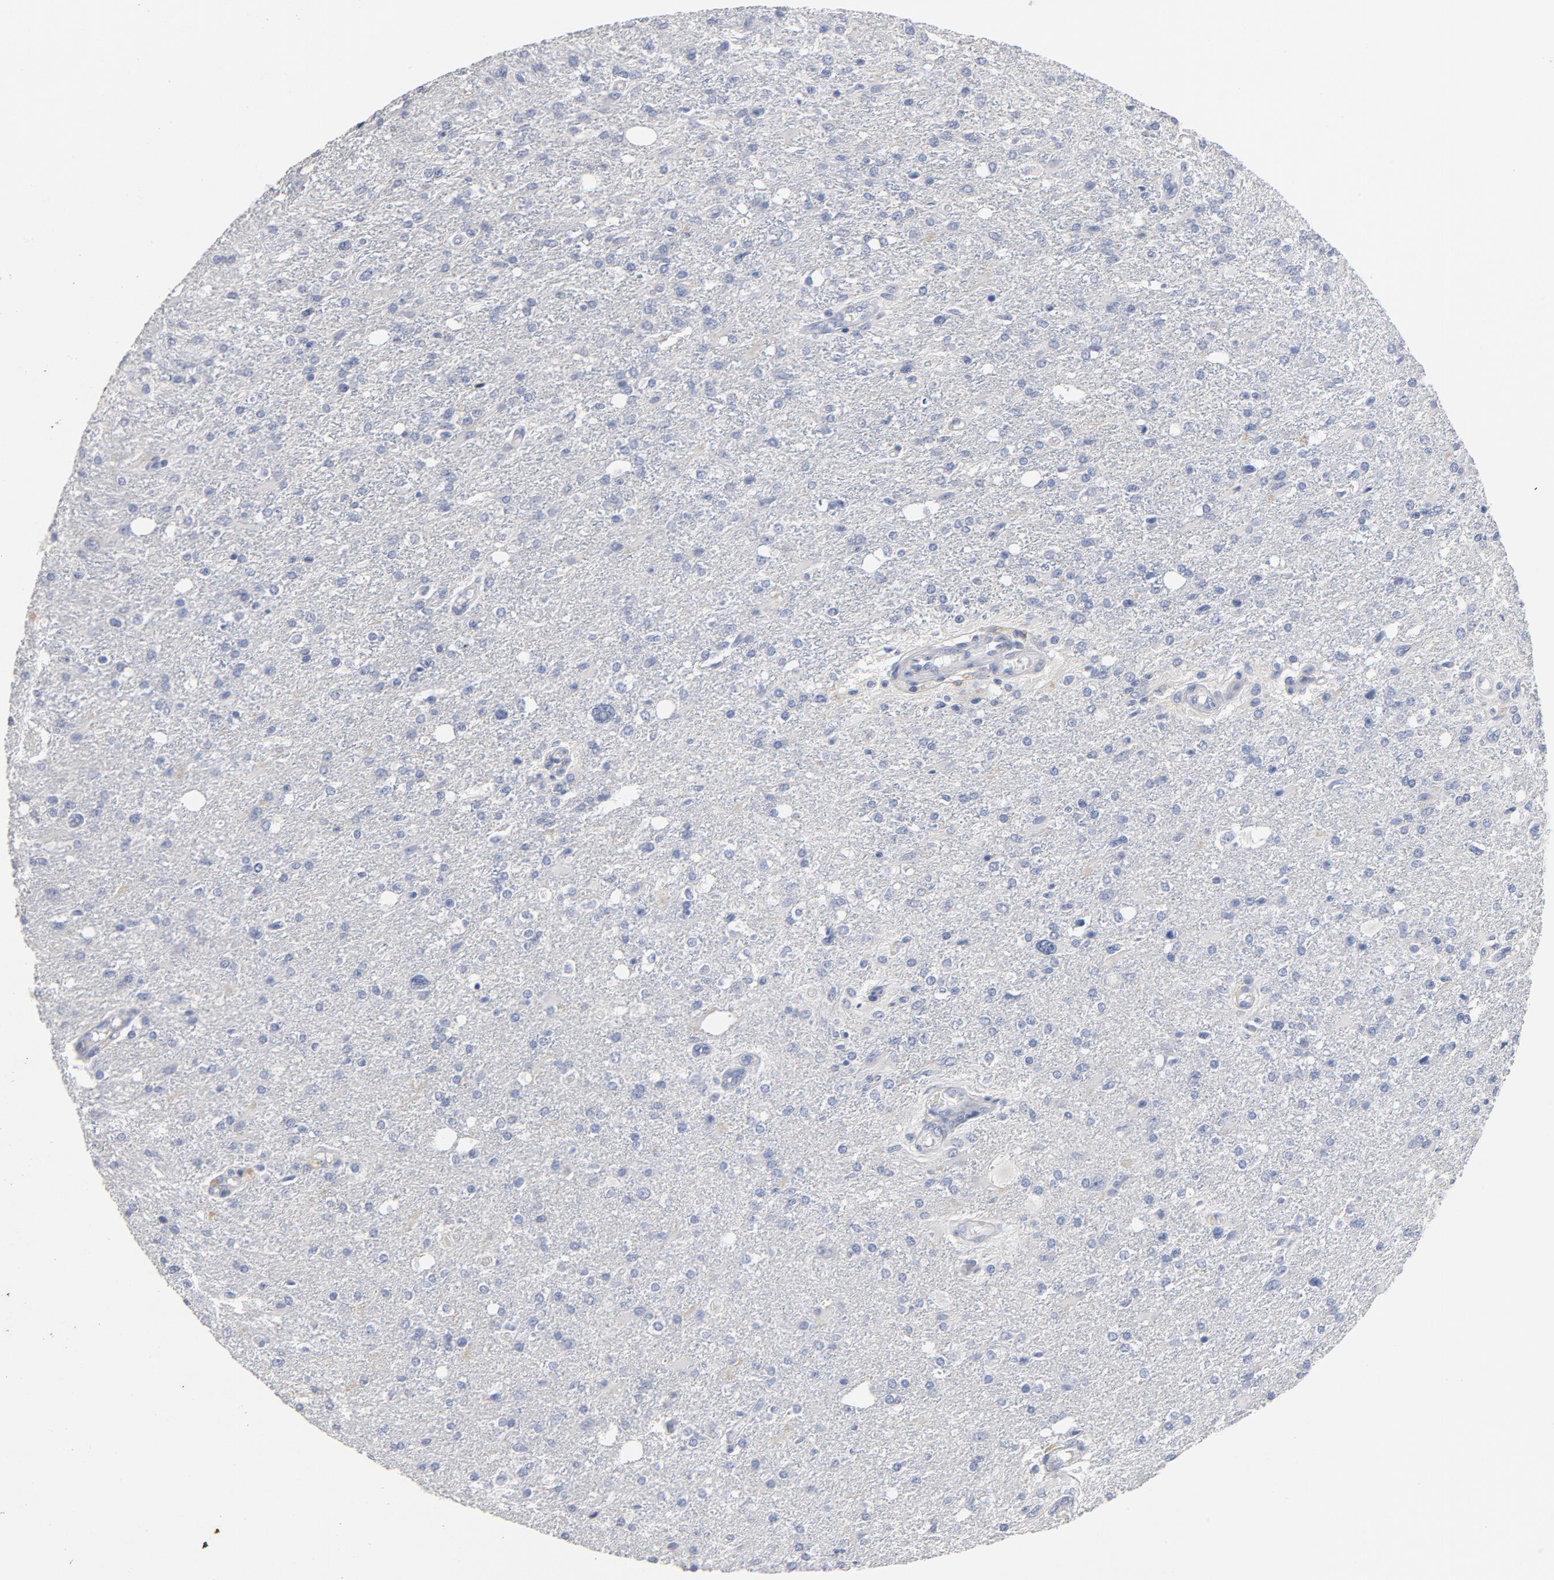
{"staining": {"intensity": "negative", "quantity": "none", "location": "none"}, "tissue": "glioma", "cell_type": "Tumor cells", "image_type": "cancer", "snomed": [{"axis": "morphology", "description": "Glioma, malignant, High grade"}, {"axis": "topography", "description": "Cerebral cortex"}], "caption": "A high-resolution histopathology image shows IHC staining of malignant high-grade glioma, which exhibits no significant positivity in tumor cells. (DAB (3,3'-diaminobenzidine) IHC visualized using brightfield microscopy, high magnification).", "gene": "ZCCHC13", "patient": {"sex": "male", "age": 76}}